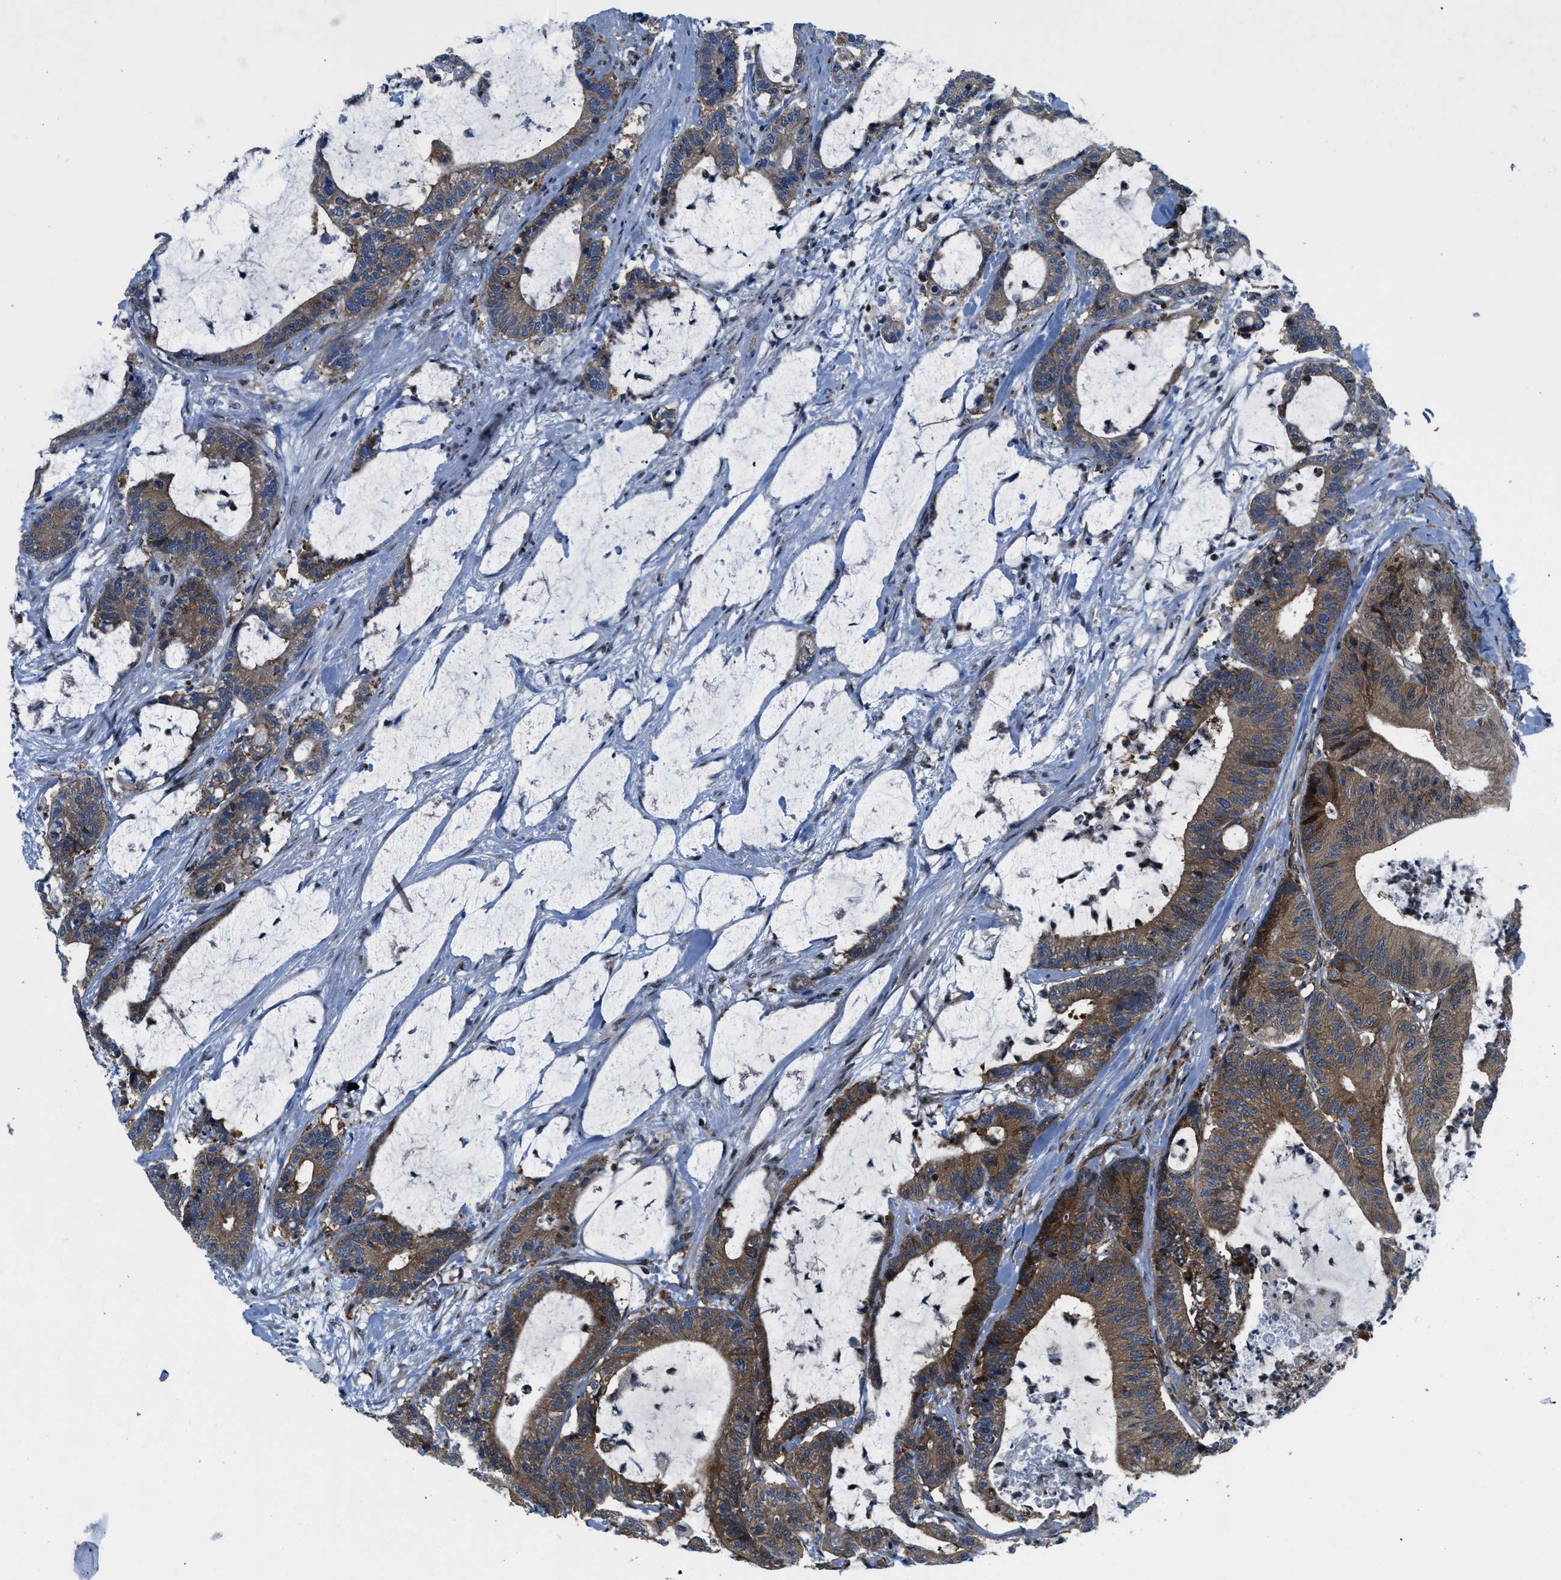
{"staining": {"intensity": "moderate", "quantity": ">75%", "location": "cytoplasmic/membranous"}, "tissue": "colorectal cancer", "cell_type": "Tumor cells", "image_type": "cancer", "snomed": [{"axis": "morphology", "description": "Adenocarcinoma, NOS"}, {"axis": "topography", "description": "Colon"}], "caption": "Colorectal adenocarcinoma stained with immunohistochemistry shows moderate cytoplasmic/membranous expression in approximately >75% of tumor cells.", "gene": "PPP2CB", "patient": {"sex": "female", "age": 84}}